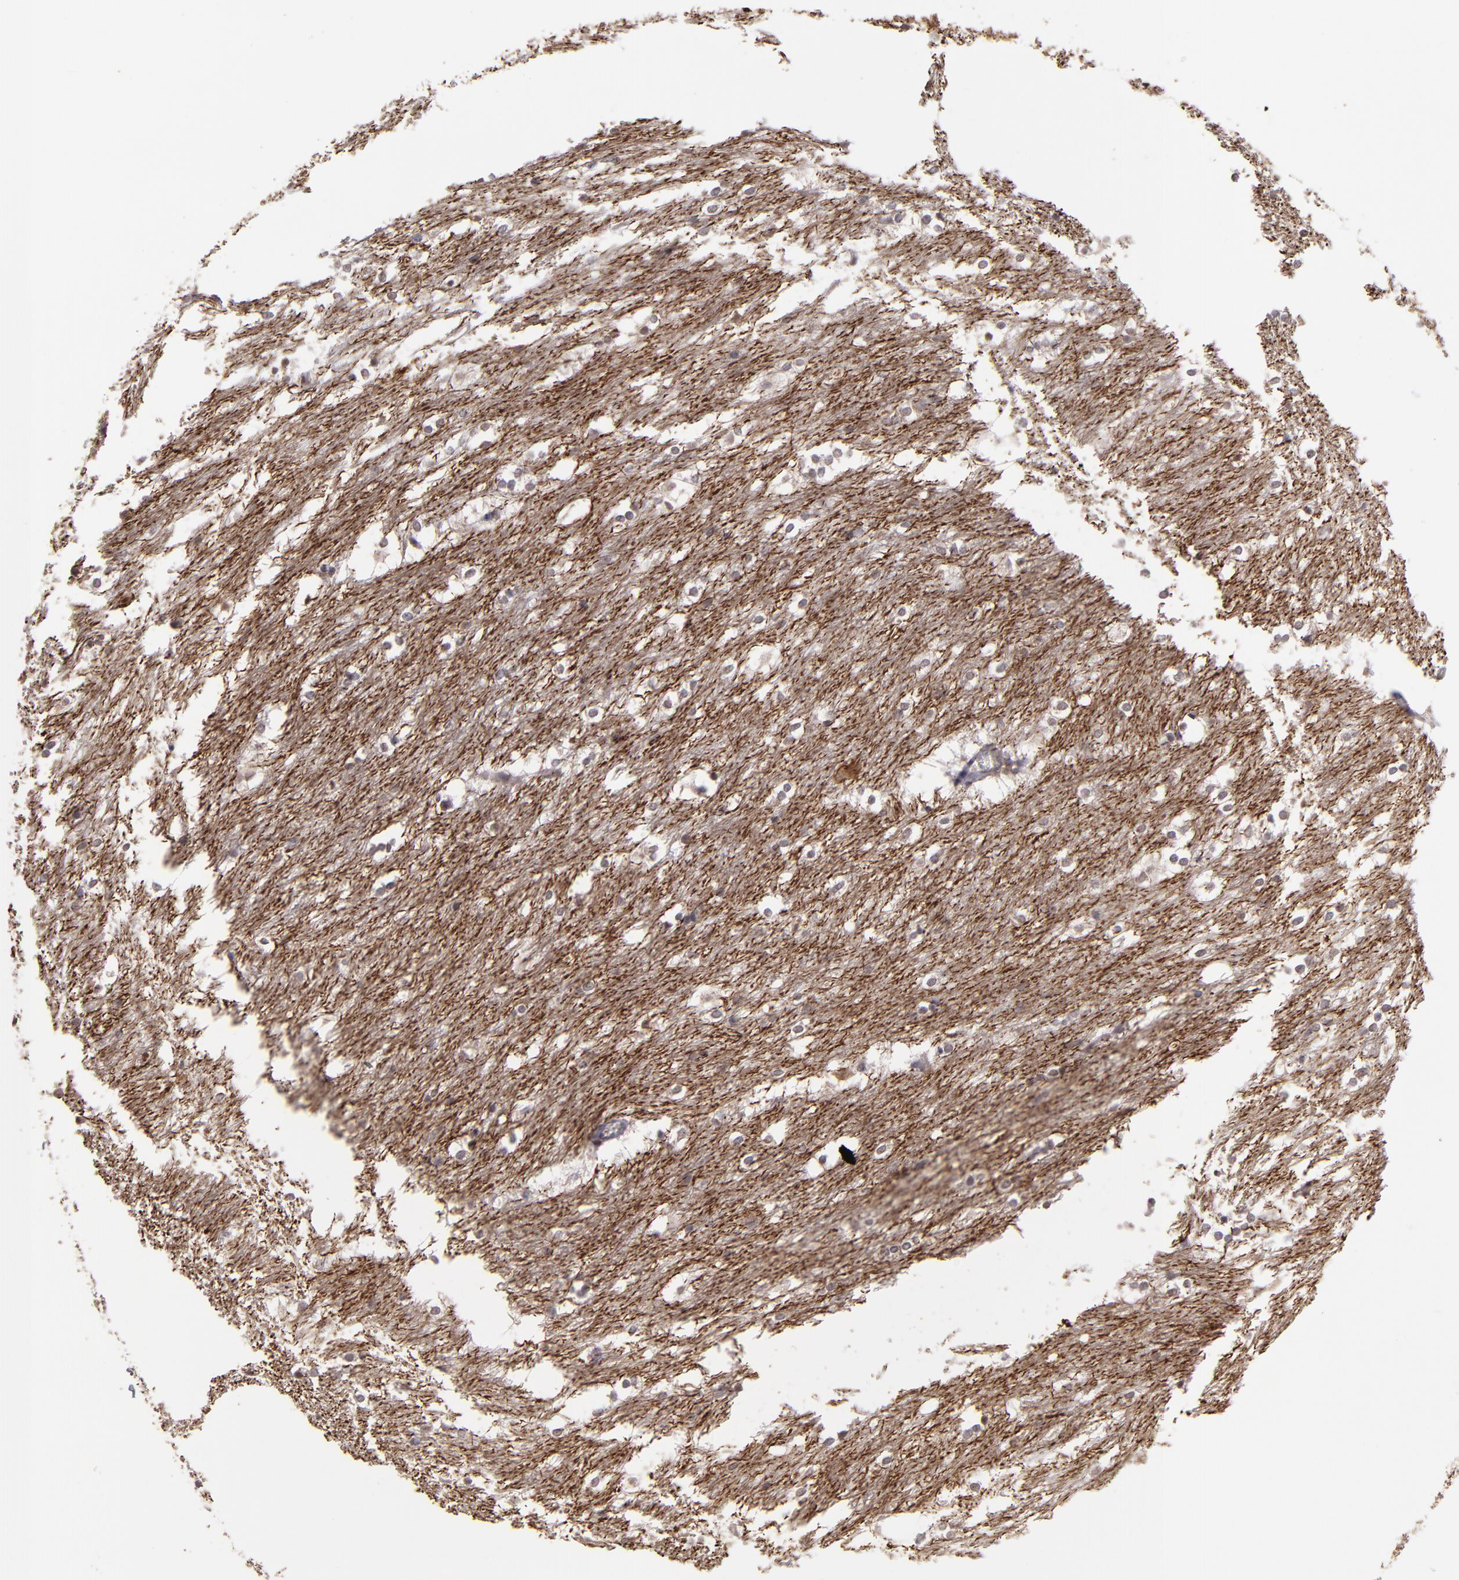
{"staining": {"intensity": "negative", "quantity": "none", "location": "none"}, "tissue": "caudate", "cell_type": "Glial cells", "image_type": "normal", "snomed": [{"axis": "morphology", "description": "Normal tissue, NOS"}, {"axis": "topography", "description": "Lateral ventricle wall"}], "caption": "Immunohistochemical staining of normal caudate shows no significant expression in glial cells.", "gene": "SIPA1L1", "patient": {"sex": "female", "age": 19}}